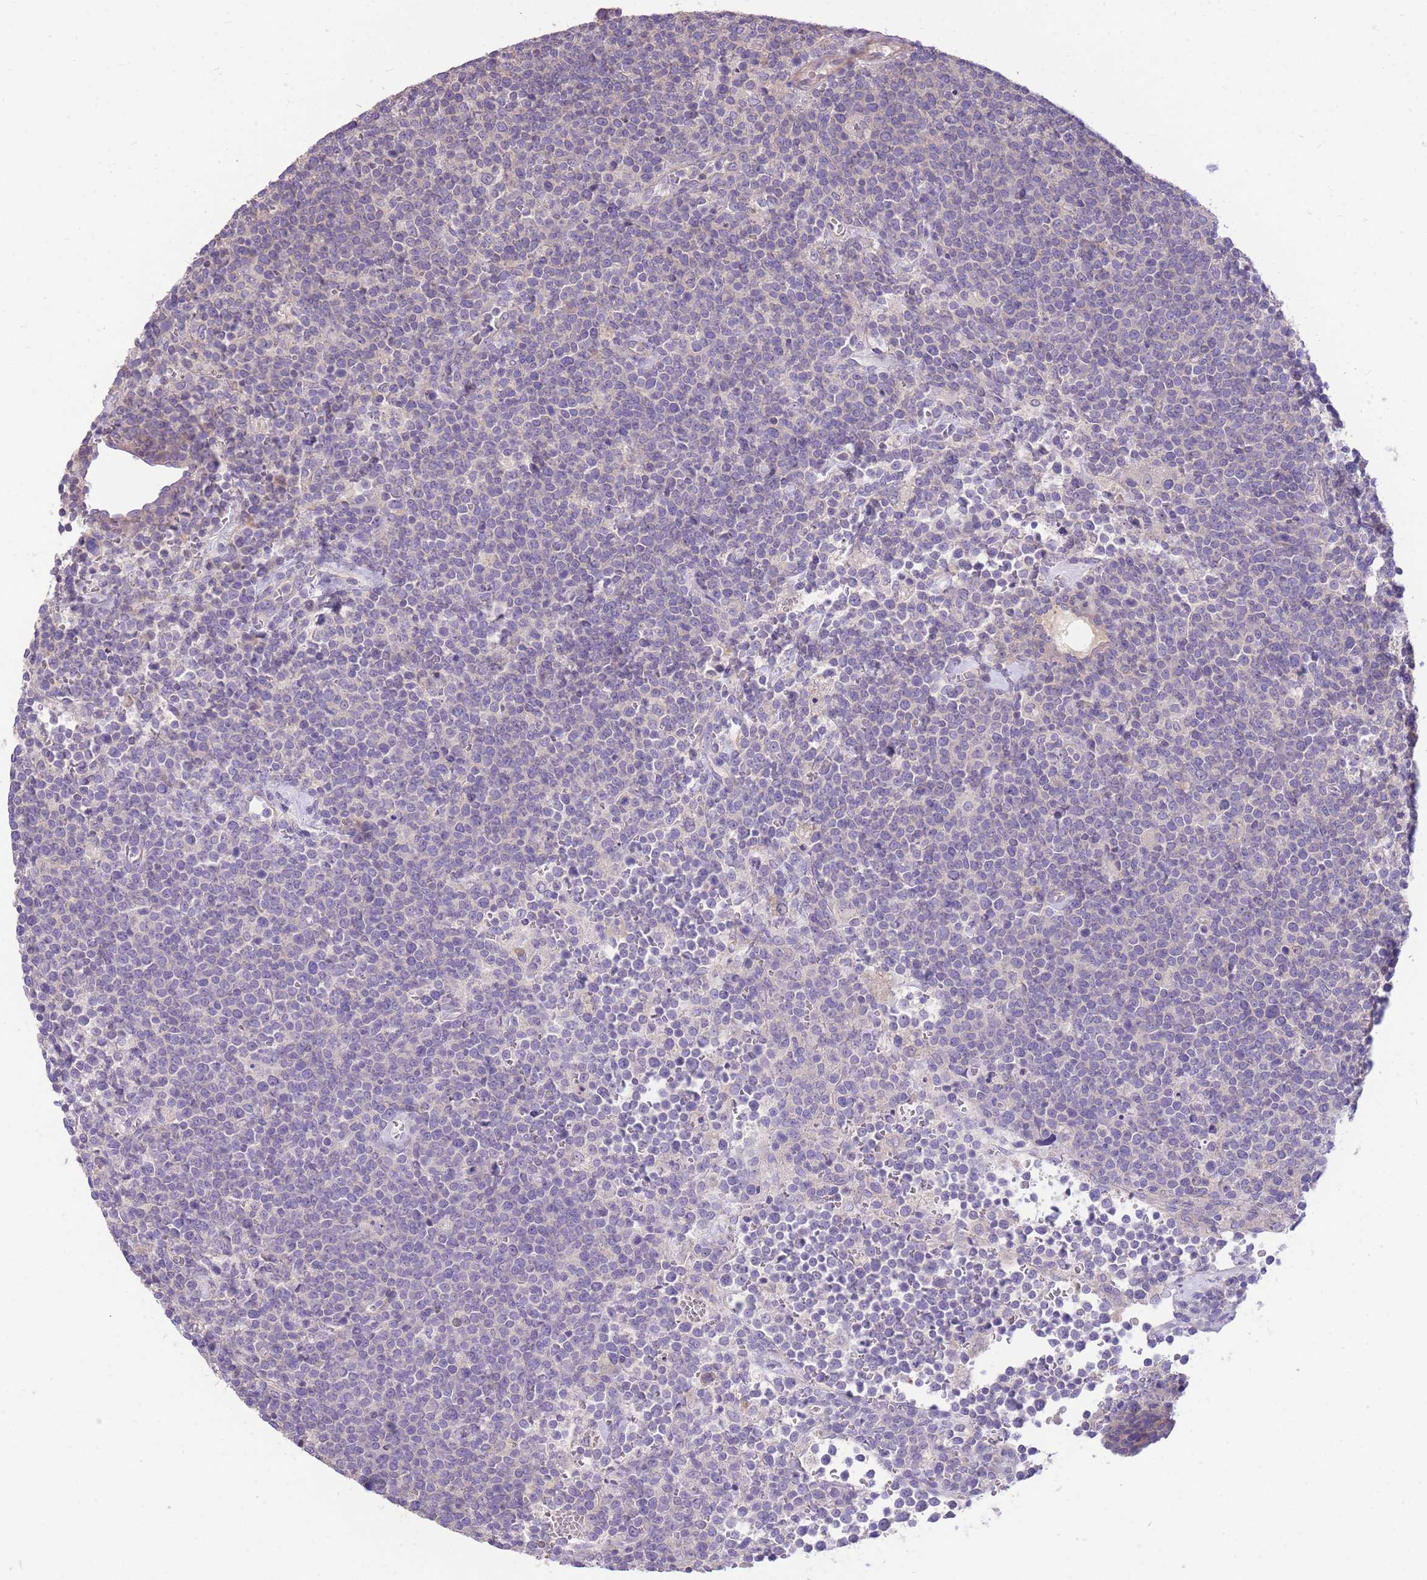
{"staining": {"intensity": "negative", "quantity": "none", "location": "none"}, "tissue": "lymphoma", "cell_type": "Tumor cells", "image_type": "cancer", "snomed": [{"axis": "morphology", "description": "Malignant lymphoma, non-Hodgkin's type, High grade"}, {"axis": "topography", "description": "Lymph node"}], "caption": "Immunohistochemistry of malignant lymphoma, non-Hodgkin's type (high-grade) shows no positivity in tumor cells.", "gene": "OR5T1", "patient": {"sex": "male", "age": 61}}